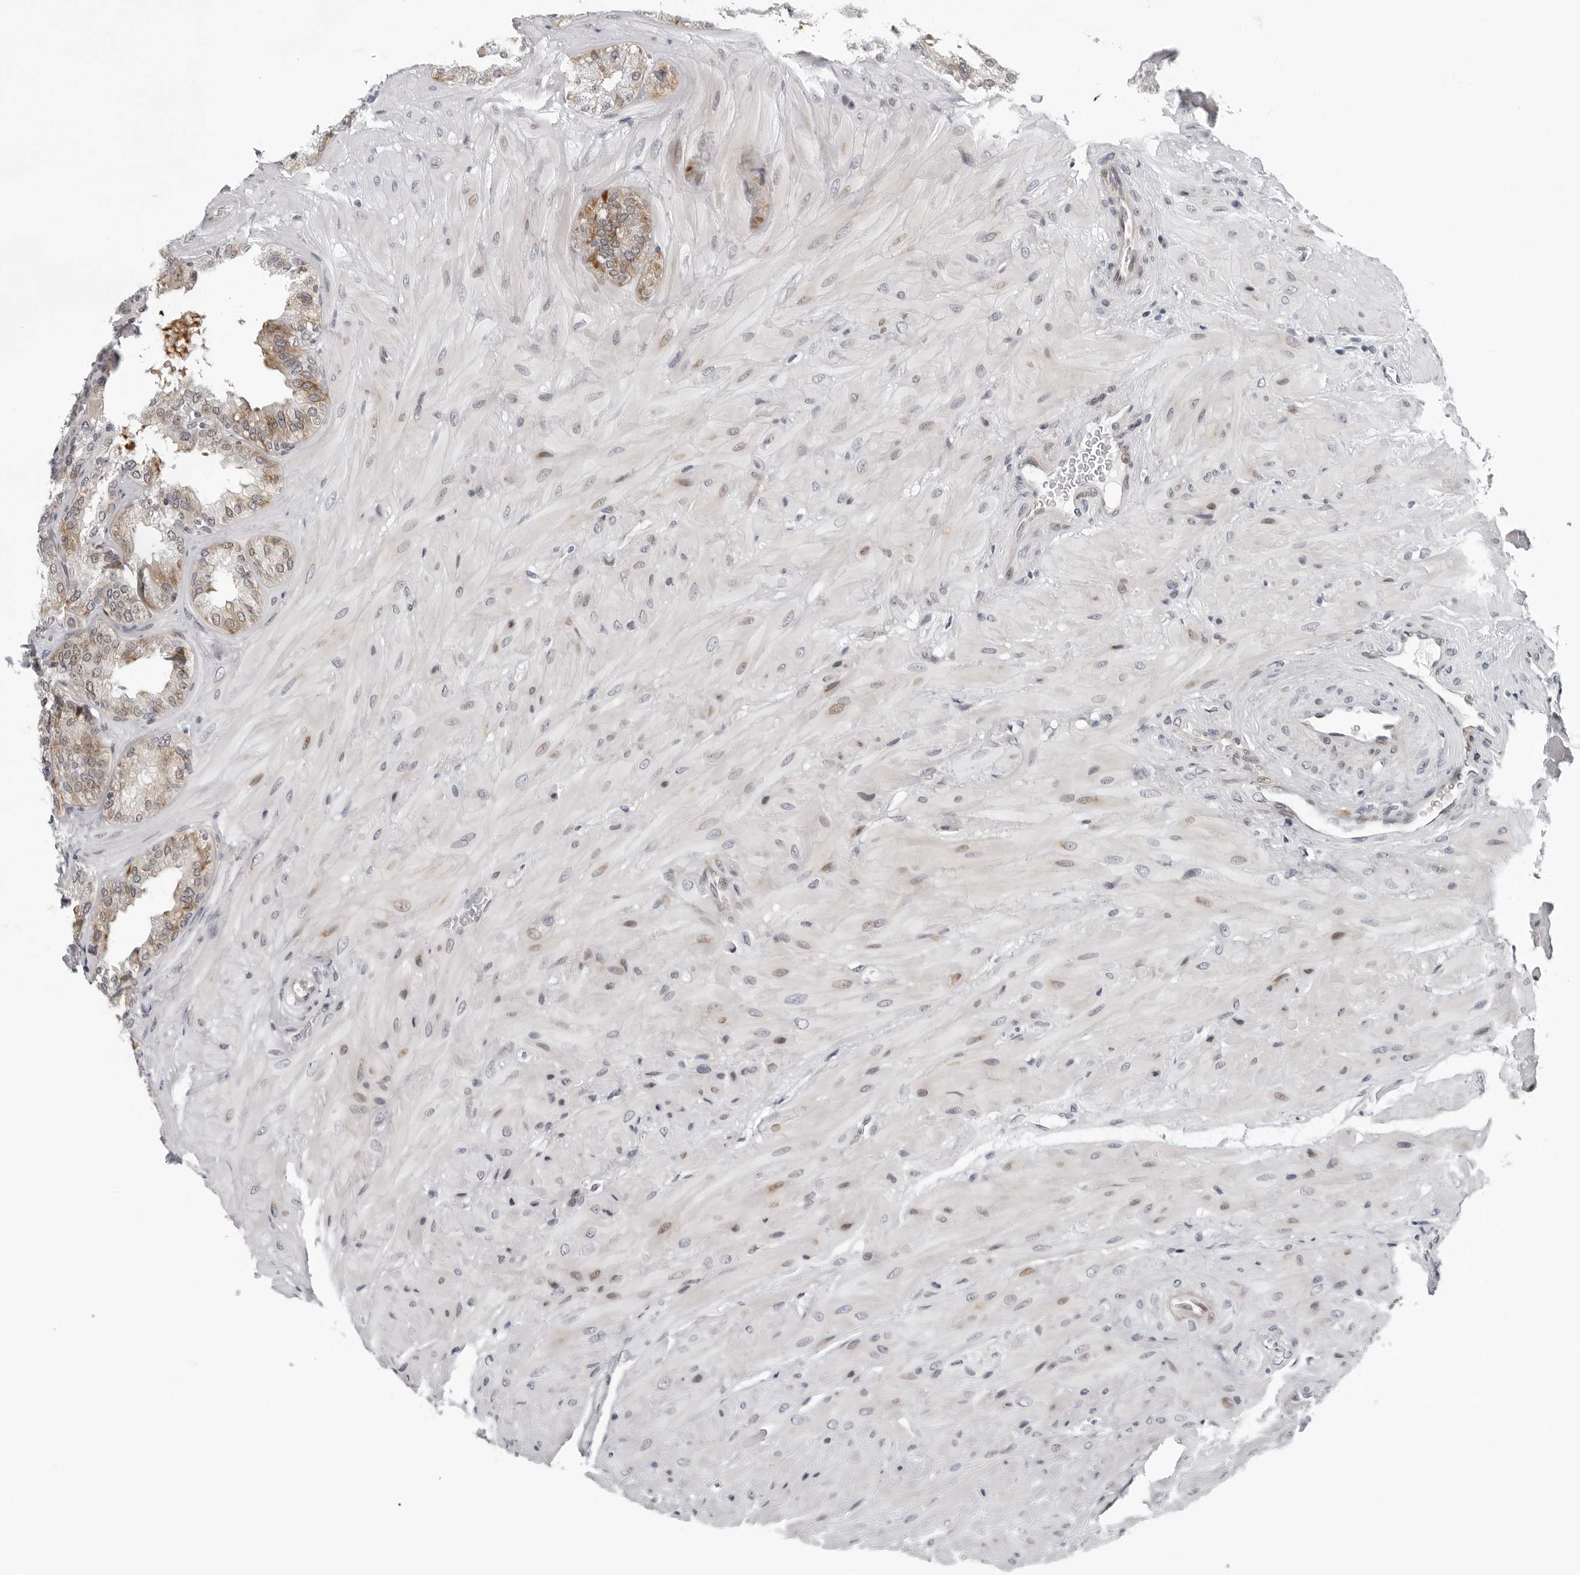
{"staining": {"intensity": "moderate", "quantity": "<25%", "location": "cytoplasmic/membranous"}, "tissue": "seminal vesicle", "cell_type": "Glandular cells", "image_type": "normal", "snomed": [{"axis": "morphology", "description": "Normal tissue, NOS"}, {"axis": "topography", "description": "Prostate"}, {"axis": "topography", "description": "Seminal veicle"}], "caption": "An IHC micrograph of unremarkable tissue is shown. Protein staining in brown labels moderate cytoplasmic/membranous positivity in seminal vesicle within glandular cells. Ihc stains the protein in brown and the nuclei are stained blue.", "gene": "PIP4K2C", "patient": {"sex": "male", "age": 51}}